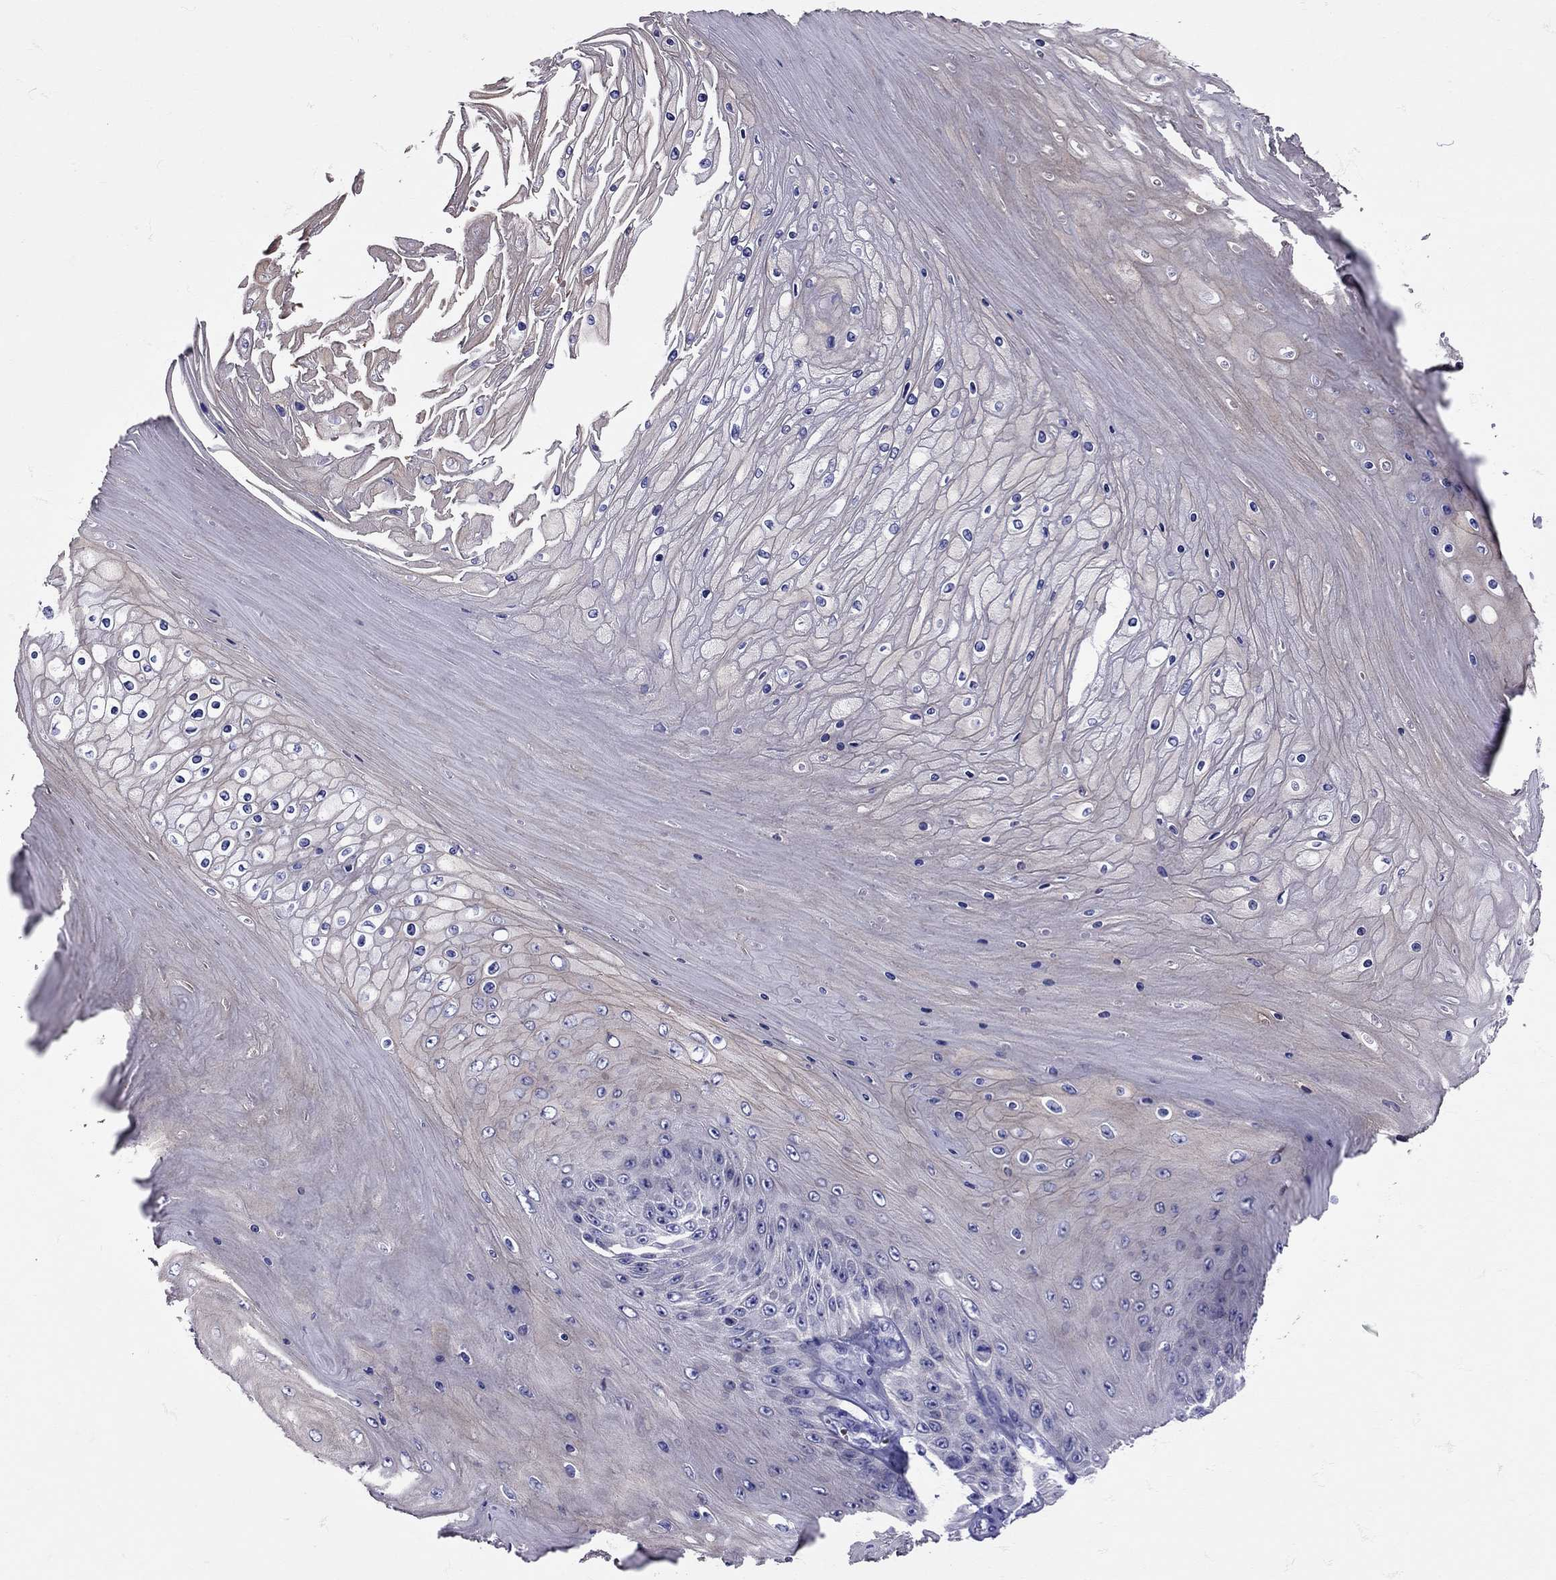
{"staining": {"intensity": "negative", "quantity": "none", "location": "none"}, "tissue": "skin cancer", "cell_type": "Tumor cells", "image_type": "cancer", "snomed": [{"axis": "morphology", "description": "Squamous cell carcinoma, NOS"}, {"axis": "topography", "description": "Skin"}], "caption": "There is no significant staining in tumor cells of squamous cell carcinoma (skin).", "gene": "TBR1", "patient": {"sex": "male", "age": 62}}